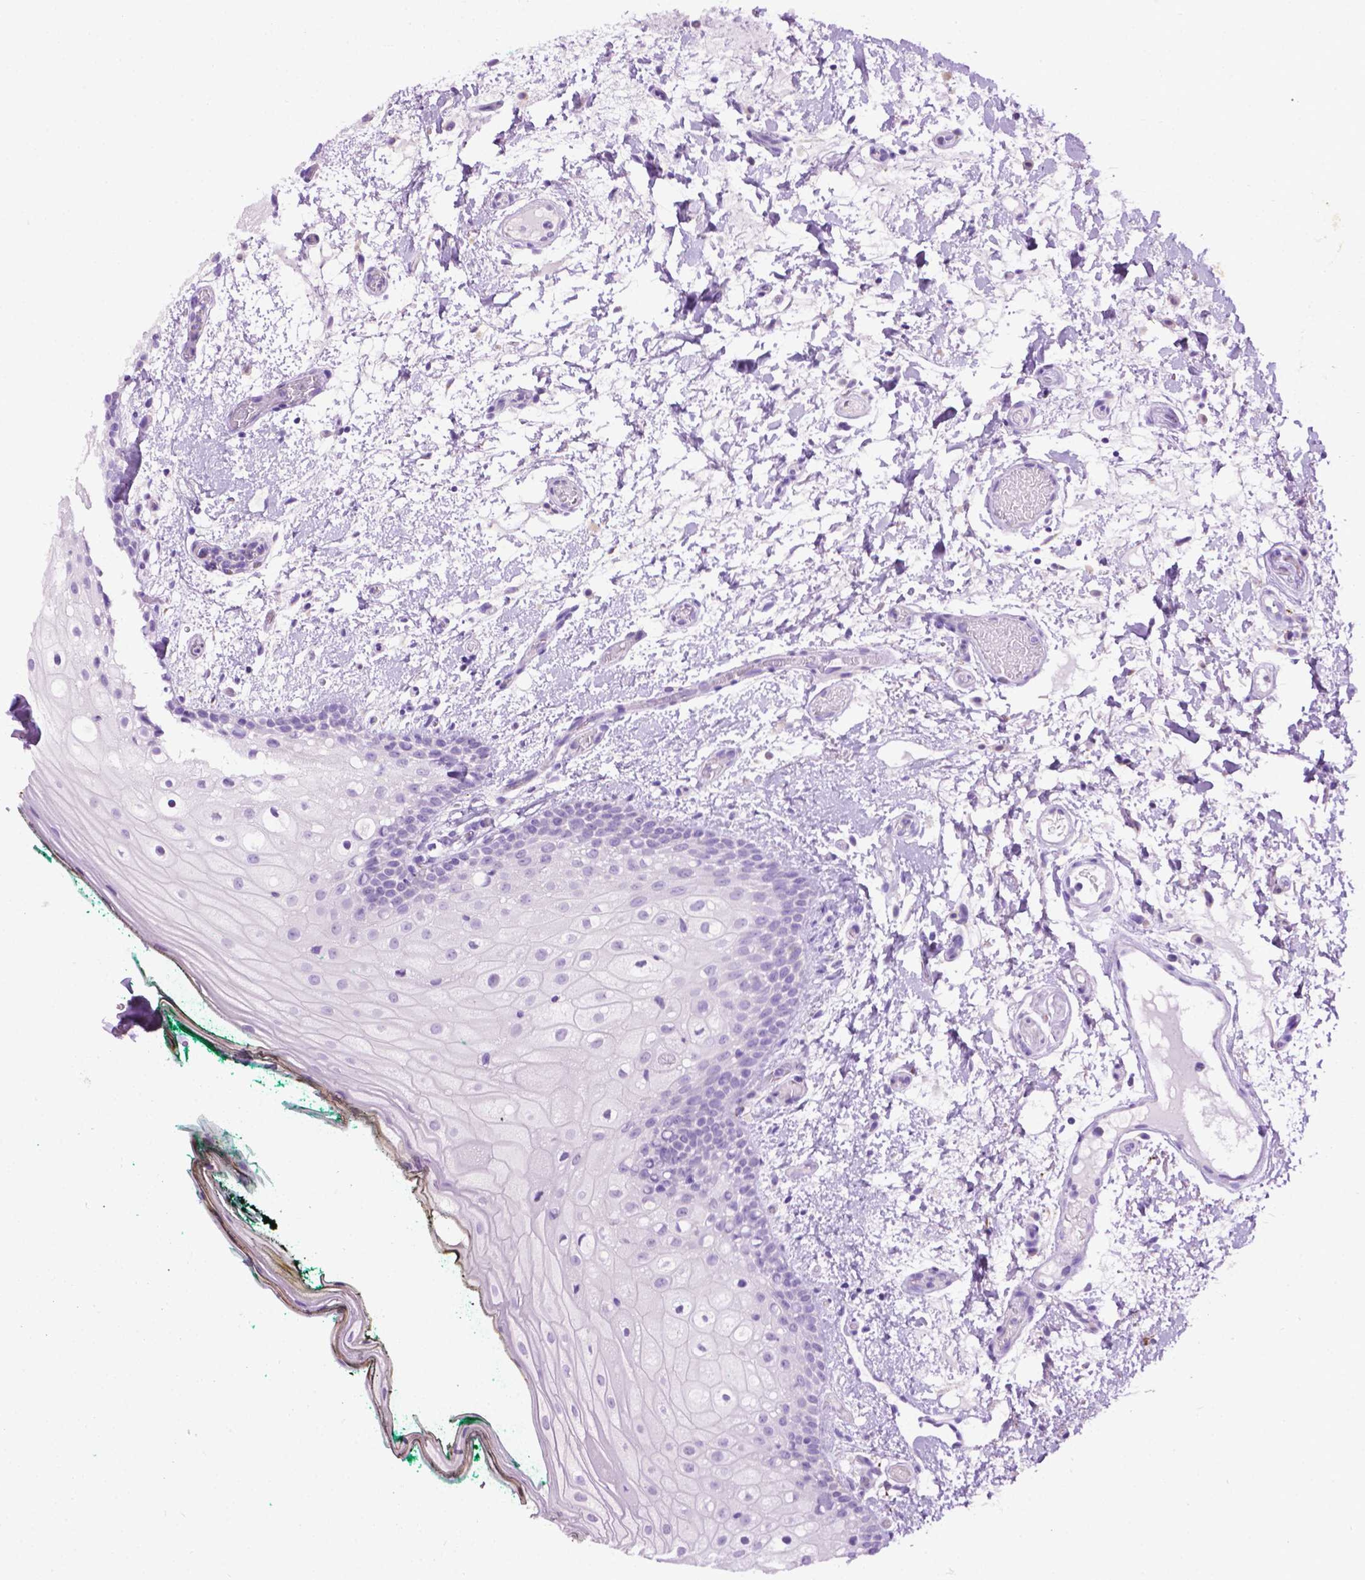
{"staining": {"intensity": "negative", "quantity": "none", "location": "none"}, "tissue": "oral mucosa", "cell_type": "Squamous epithelial cells", "image_type": "normal", "snomed": [{"axis": "morphology", "description": "Normal tissue, NOS"}, {"axis": "topography", "description": "Oral tissue"}], "caption": "This photomicrograph is of unremarkable oral mucosa stained with IHC to label a protein in brown with the nuclei are counter-stained blue. There is no staining in squamous epithelial cells. (DAB immunohistochemistry (IHC), high magnification).", "gene": "TMEM132E", "patient": {"sex": "female", "age": 83}}